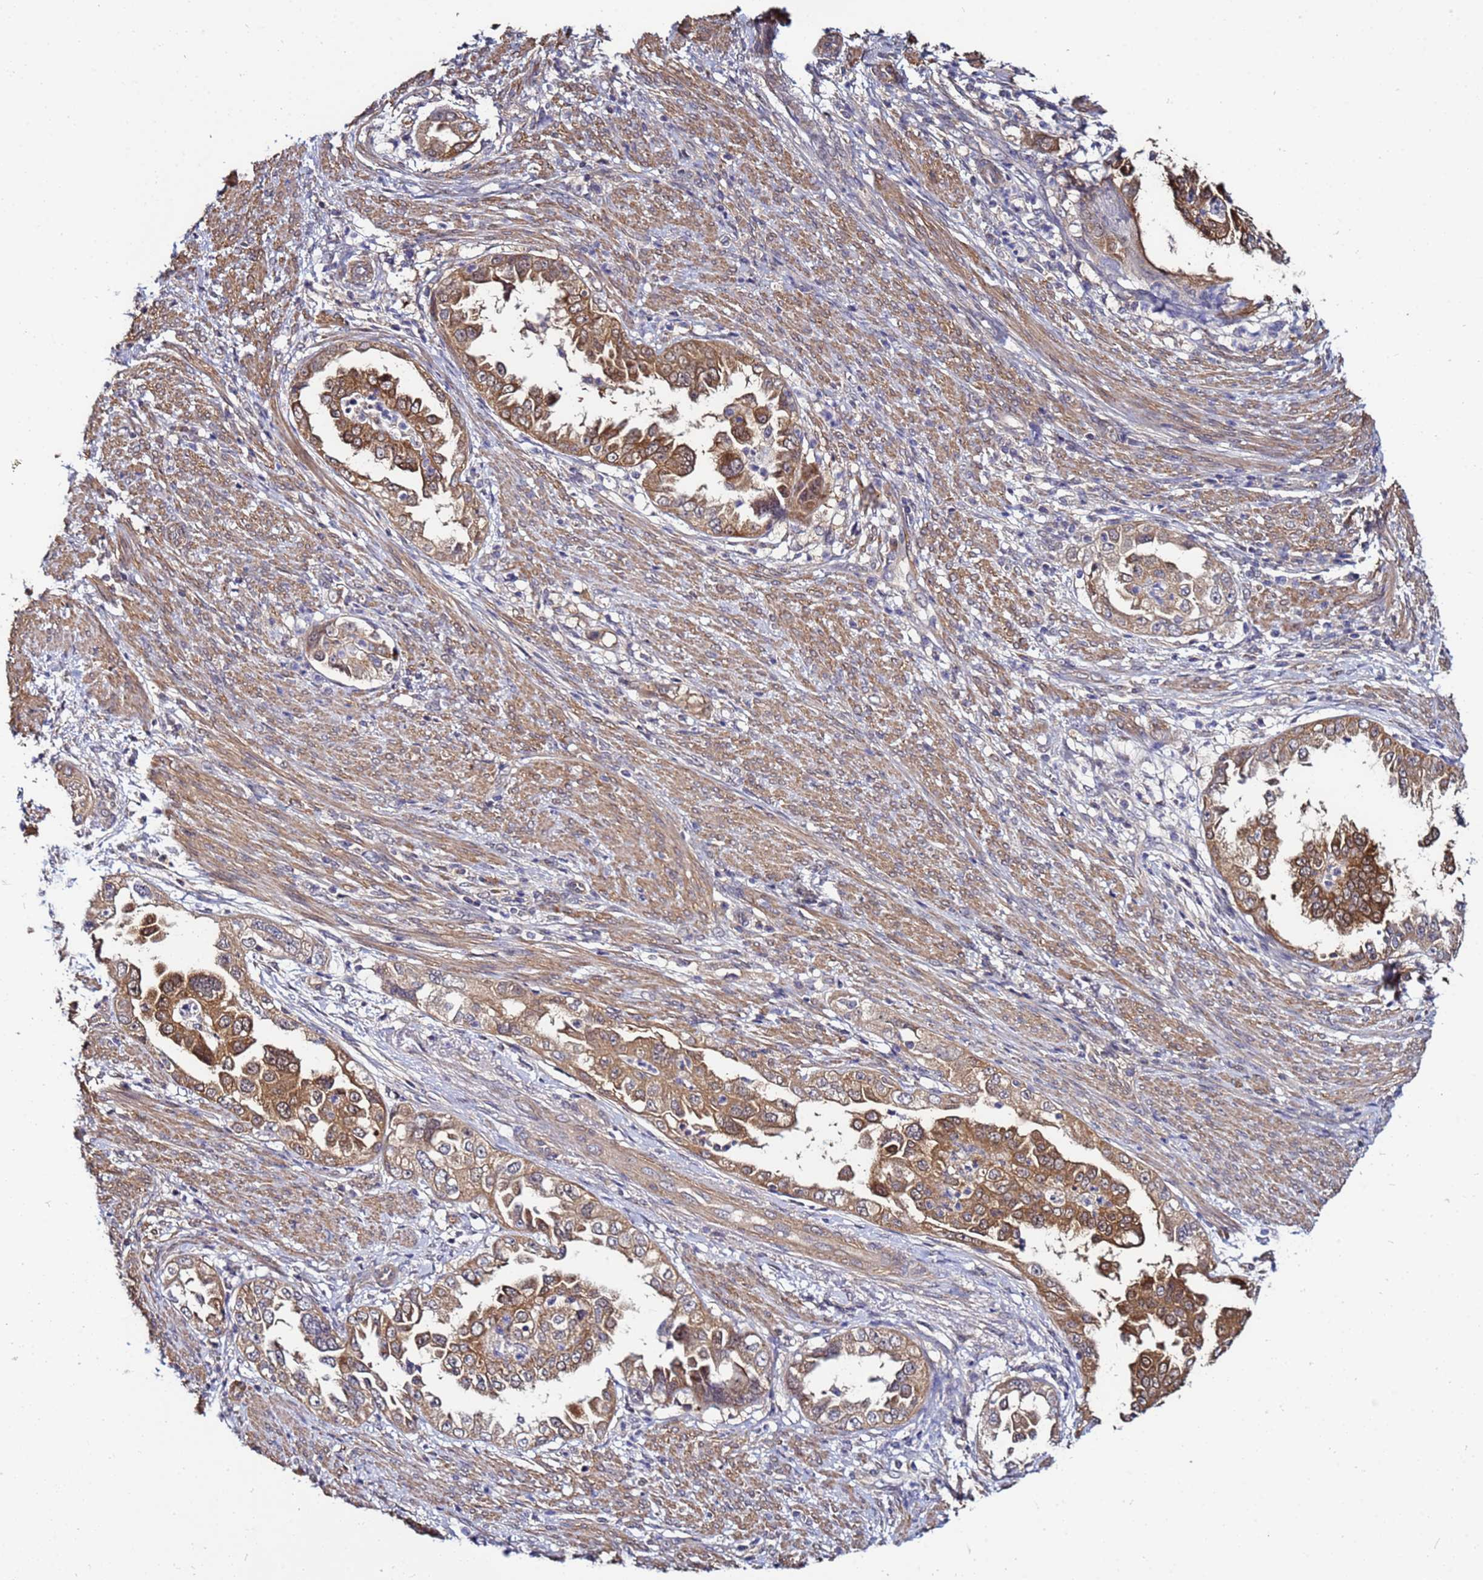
{"staining": {"intensity": "moderate", "quantity": ">75%", "location": "cytoplasmic/membranous"}, "tissue": "endometrial cancer", "cell_type": "Tumor cells", "image_type": "cancer", "snomed": [{"axis": "morphology", "description": "Adenocarcinoma, NOS"}, {"axis": "topography", "description": "Endometrium"}], "caption": "High-power microscopy captured an immunohistochemistry histopathology image of endometrial cancer, revealing moderate cytoplasmic/membranous positivity in approximately >75% of tumor cells. The staining is performed using DAB brown chromogen to label protein expression. The nuclei are counter-stained blue using hematoxylin.", "gene": "NAXE", "patient": {"sex": "female", "age": 85}}